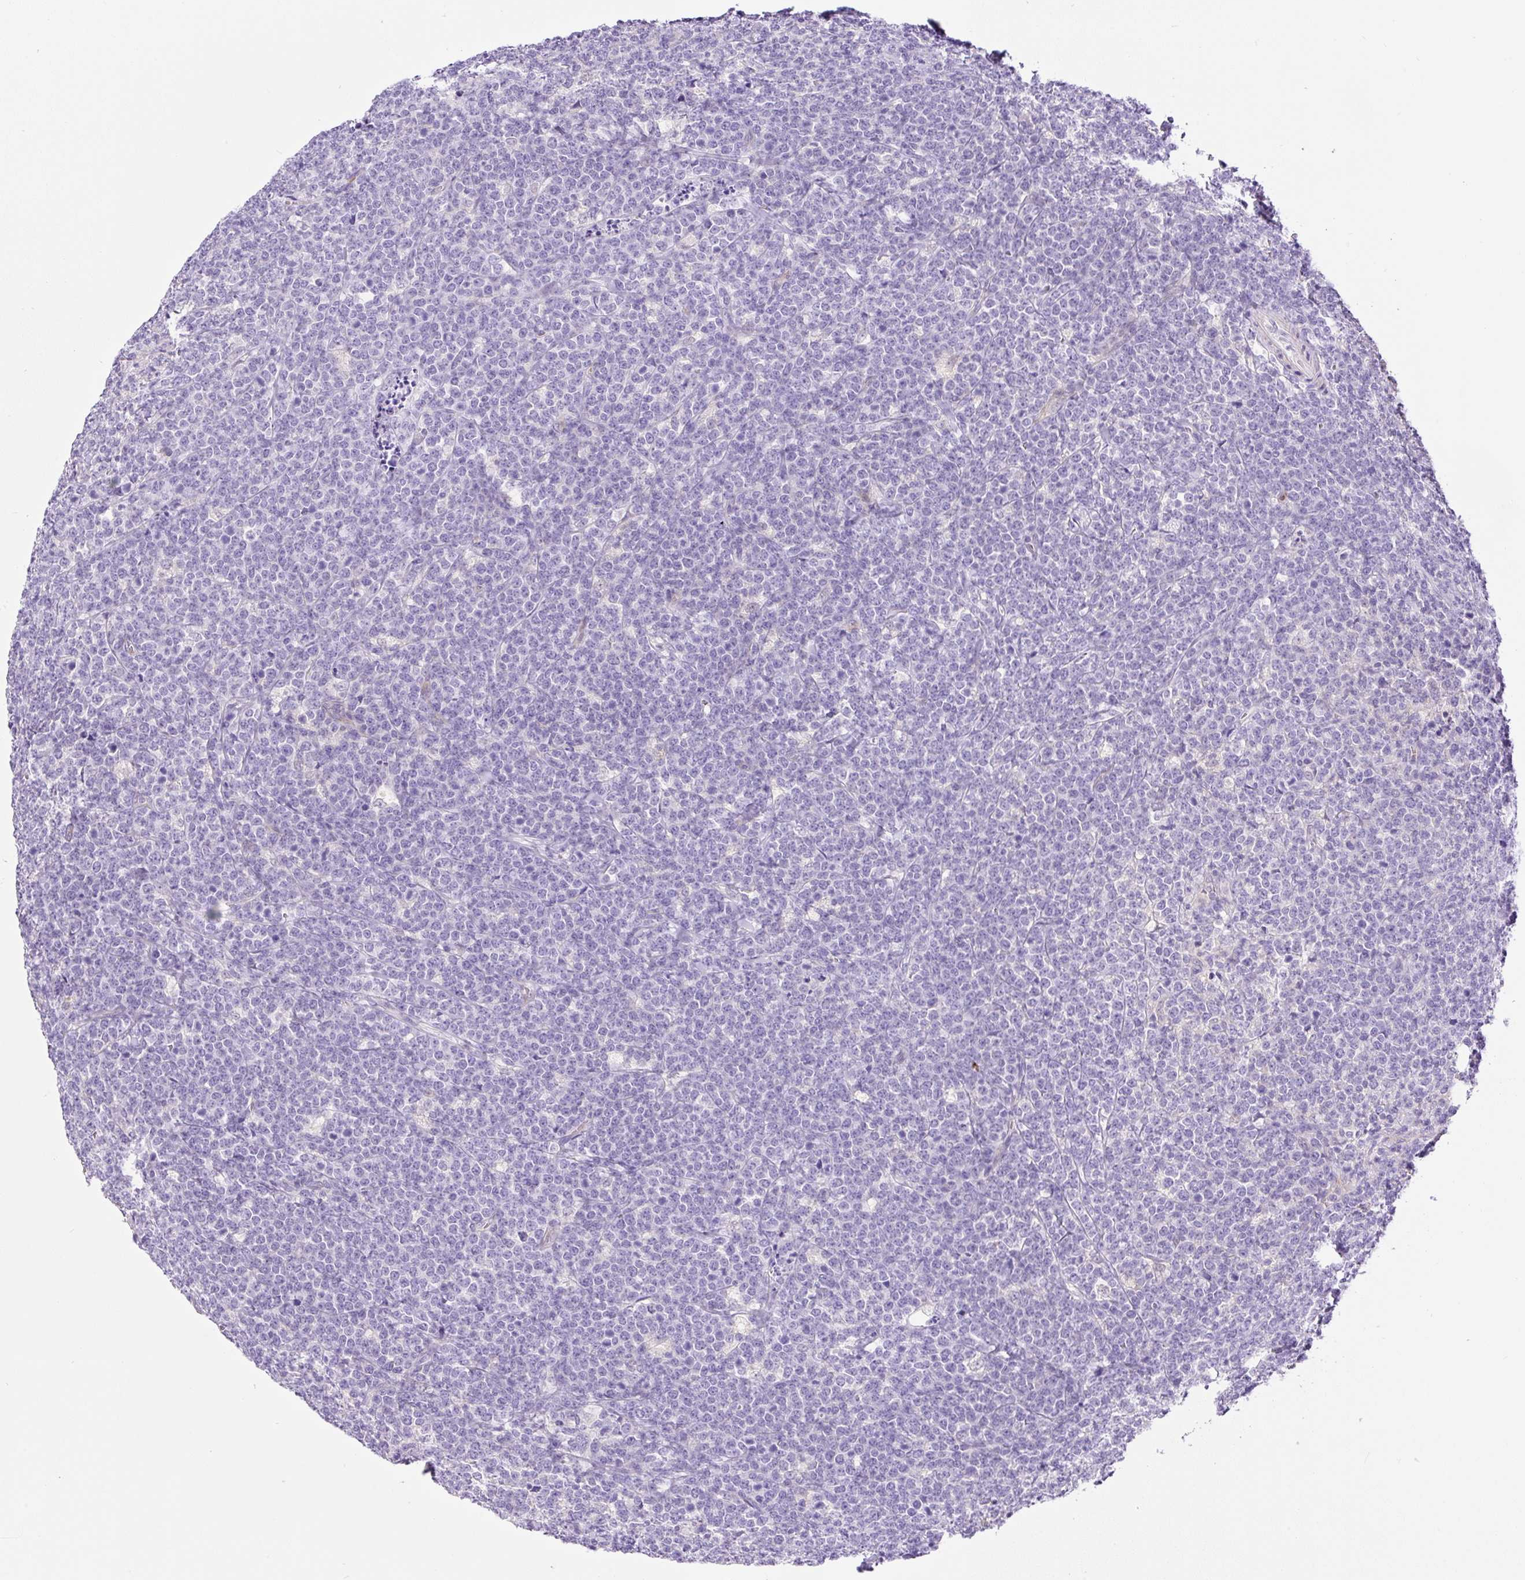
{"staining": {"intensity": "negative", "quantity": "none", "location": "none"}, "tissue": "lymphoma", "cell_type": "Tumor cells", "image_type": "cancer", "snomed": [{"axis": "morphology", "description": "Malignant lymphoma, non-Hodgkin's type, High grade"}, {"axis": "topography", "description": "Small intestine"}, {"axis": "topography", "description": "Colon"}], "caption": "High power microscopy photomicrograph of an immunohistochemistry (IHC) micrograph of lymphoma, revealing no significant expression in tumor cells.", "gene": "LHFPL5", "patient": {"sex": "male", "age": 8}}